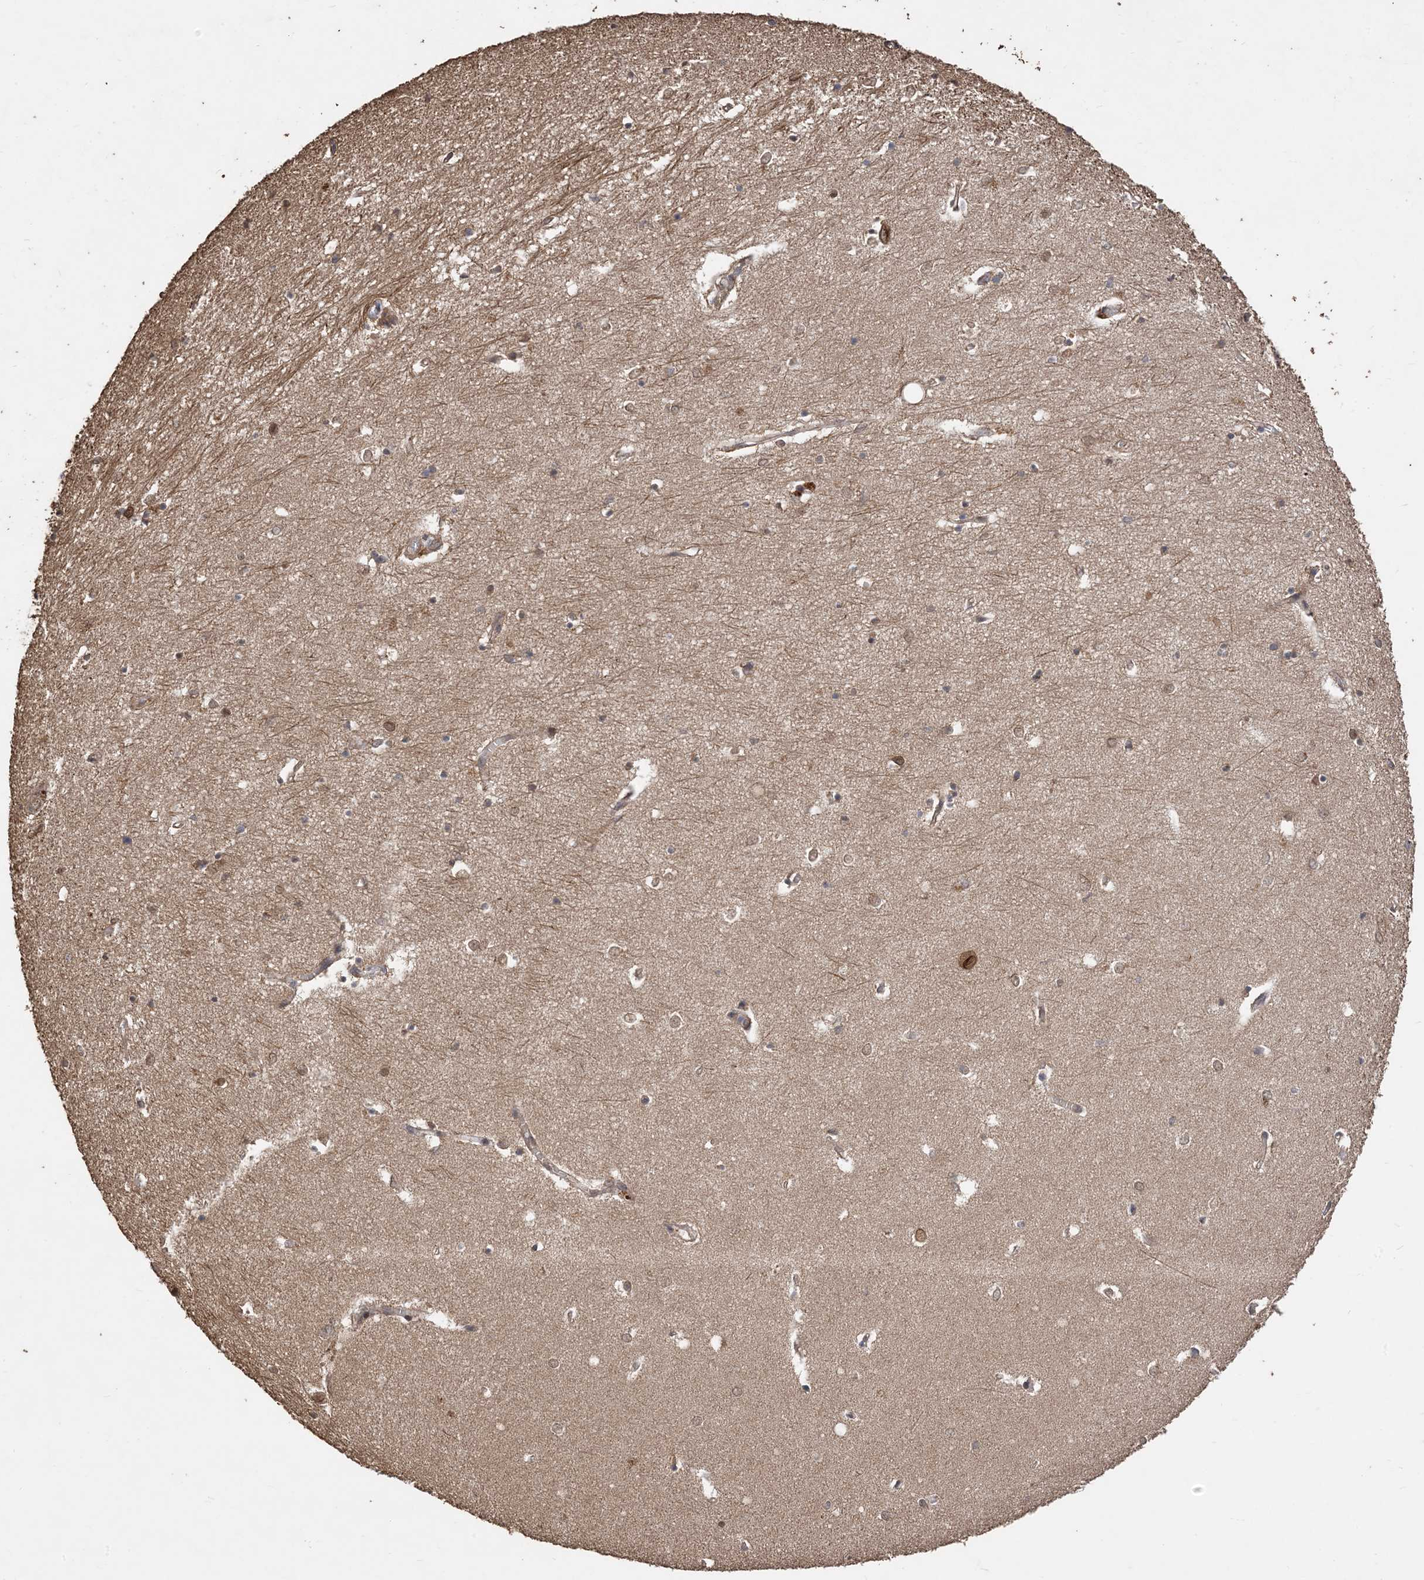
{"staining": {"intensity": "moderate", "quantity": "<25%", "location": "cytoplasmic/membranous,nuclear"}, "tissue": "hippocampus", "cell_type": "Glial cells", "image_type": "normal", "snomed": [{"axis": "morphology", "description": "Normal tissue, NOS"}, {"axis": "topography", "description": "Hippocampus"}], "caption": "The photomicrograph exhibits a brown stain indicating the presence of a protein in the cytoplasmic/membranous,nuclear of glial cells in hippocampus. Nuclei are stained in blue.", "gene": "ZKSCAN5", "patient": {"sex": "female", "age": 64}}